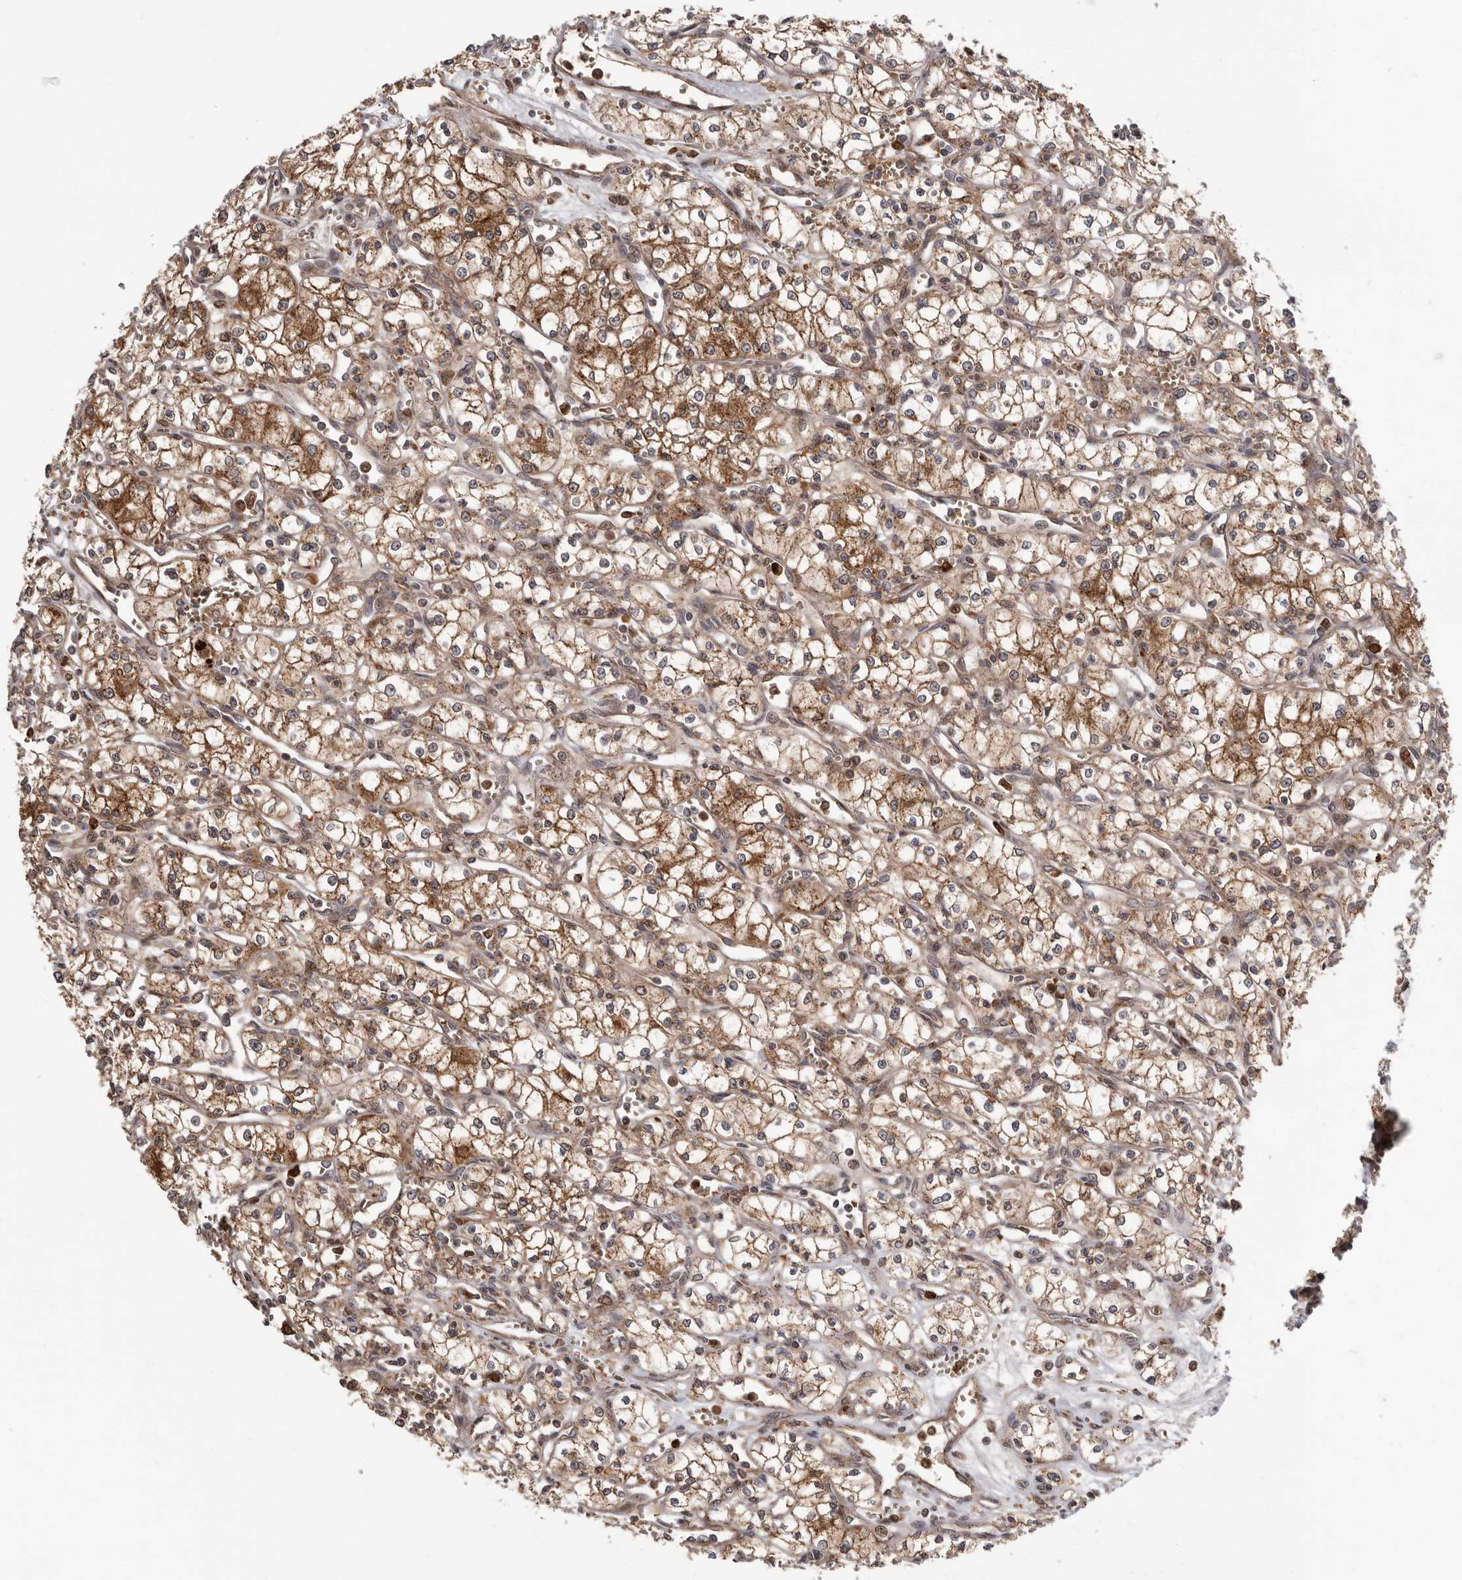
{"staining": {"intensity": "moderate", "quantity": ">75%", "location": "cytoplasmic/membranous"}, "tissue": "renal cancer", "cell_type": "Tumor cells", "image_type": "cancer", "snomed": [{"axis": "morphology", "description": "Adenocarcinoma, NOS"}, {"axis": "topography", "description": "Kidney"}], "caption": "Protein staining of adenocarcinoma (renal) tissue displays moderate cytoplasmic/membranous positivity in approximately >75% of tumor cells. (Brightfield microscopy of DAB IHC at high magnification).", "gene": "FGFR4", "patient": {"sex": "male", "age": 59}}